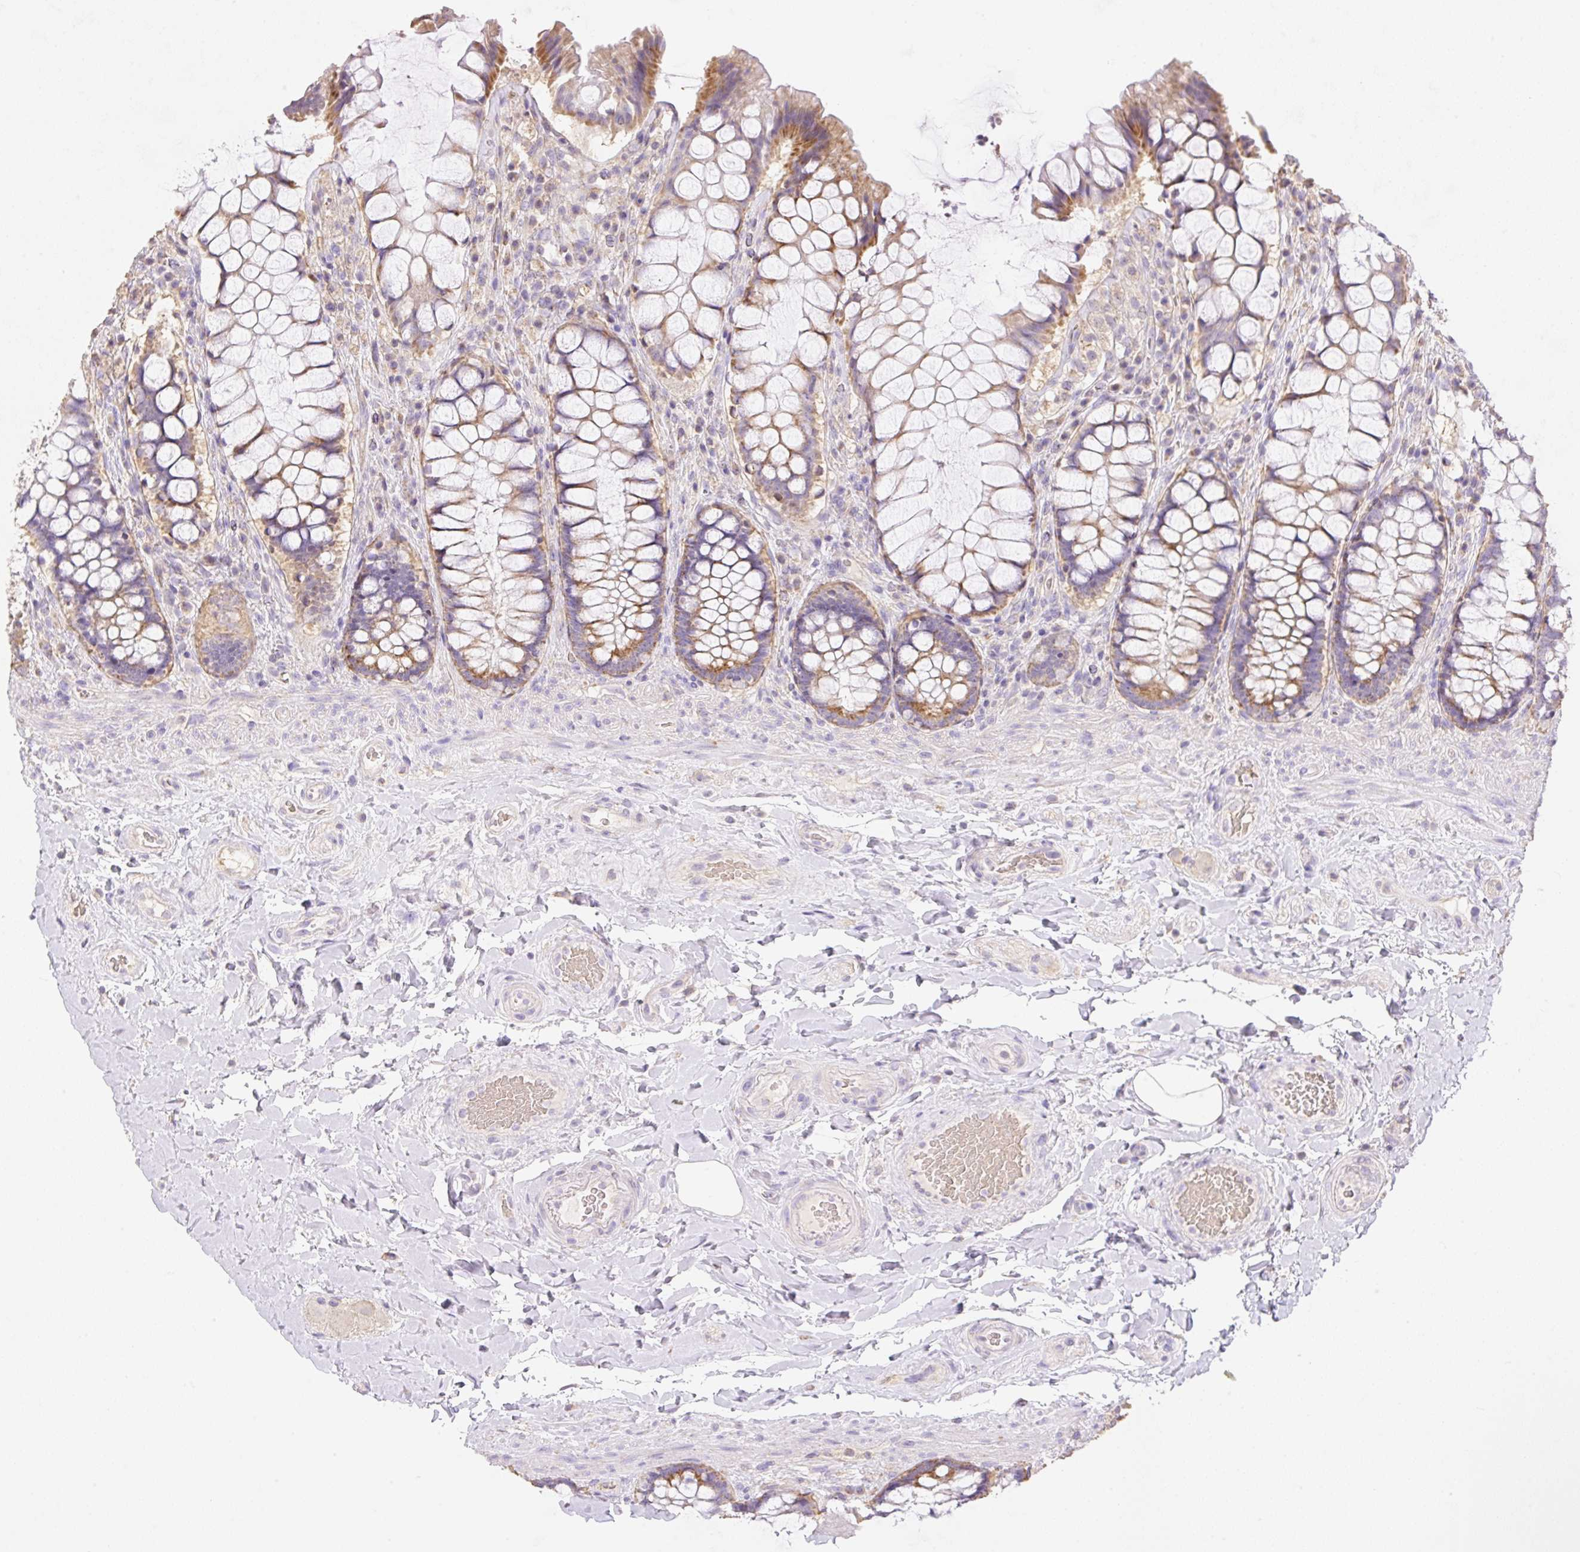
{"staining": {"intensity": "moderate", "quantity": ">75%", "location": "cytoplasmic/membranous"}, "tissue": "rectum", "cell_type": "Glandular cells", "image_type": "normal", "snomed": [{"axis": "morphology", "description": "Normal tissue, NOS"}, {"axis": "topography", "description": "Rectum"}], "caption": "Rectum stained for a protein demonstrates moderate cytoplasmic/membranous positivity in glandular cells. The staining was performed using DAB (3,3'-diaminobenzidine), with brown indicating positive protein expression. Nuclei are stained blue with hematoxylin.", "gene": "COPZ2", "patient": {"sex": "female", "age": 58}}